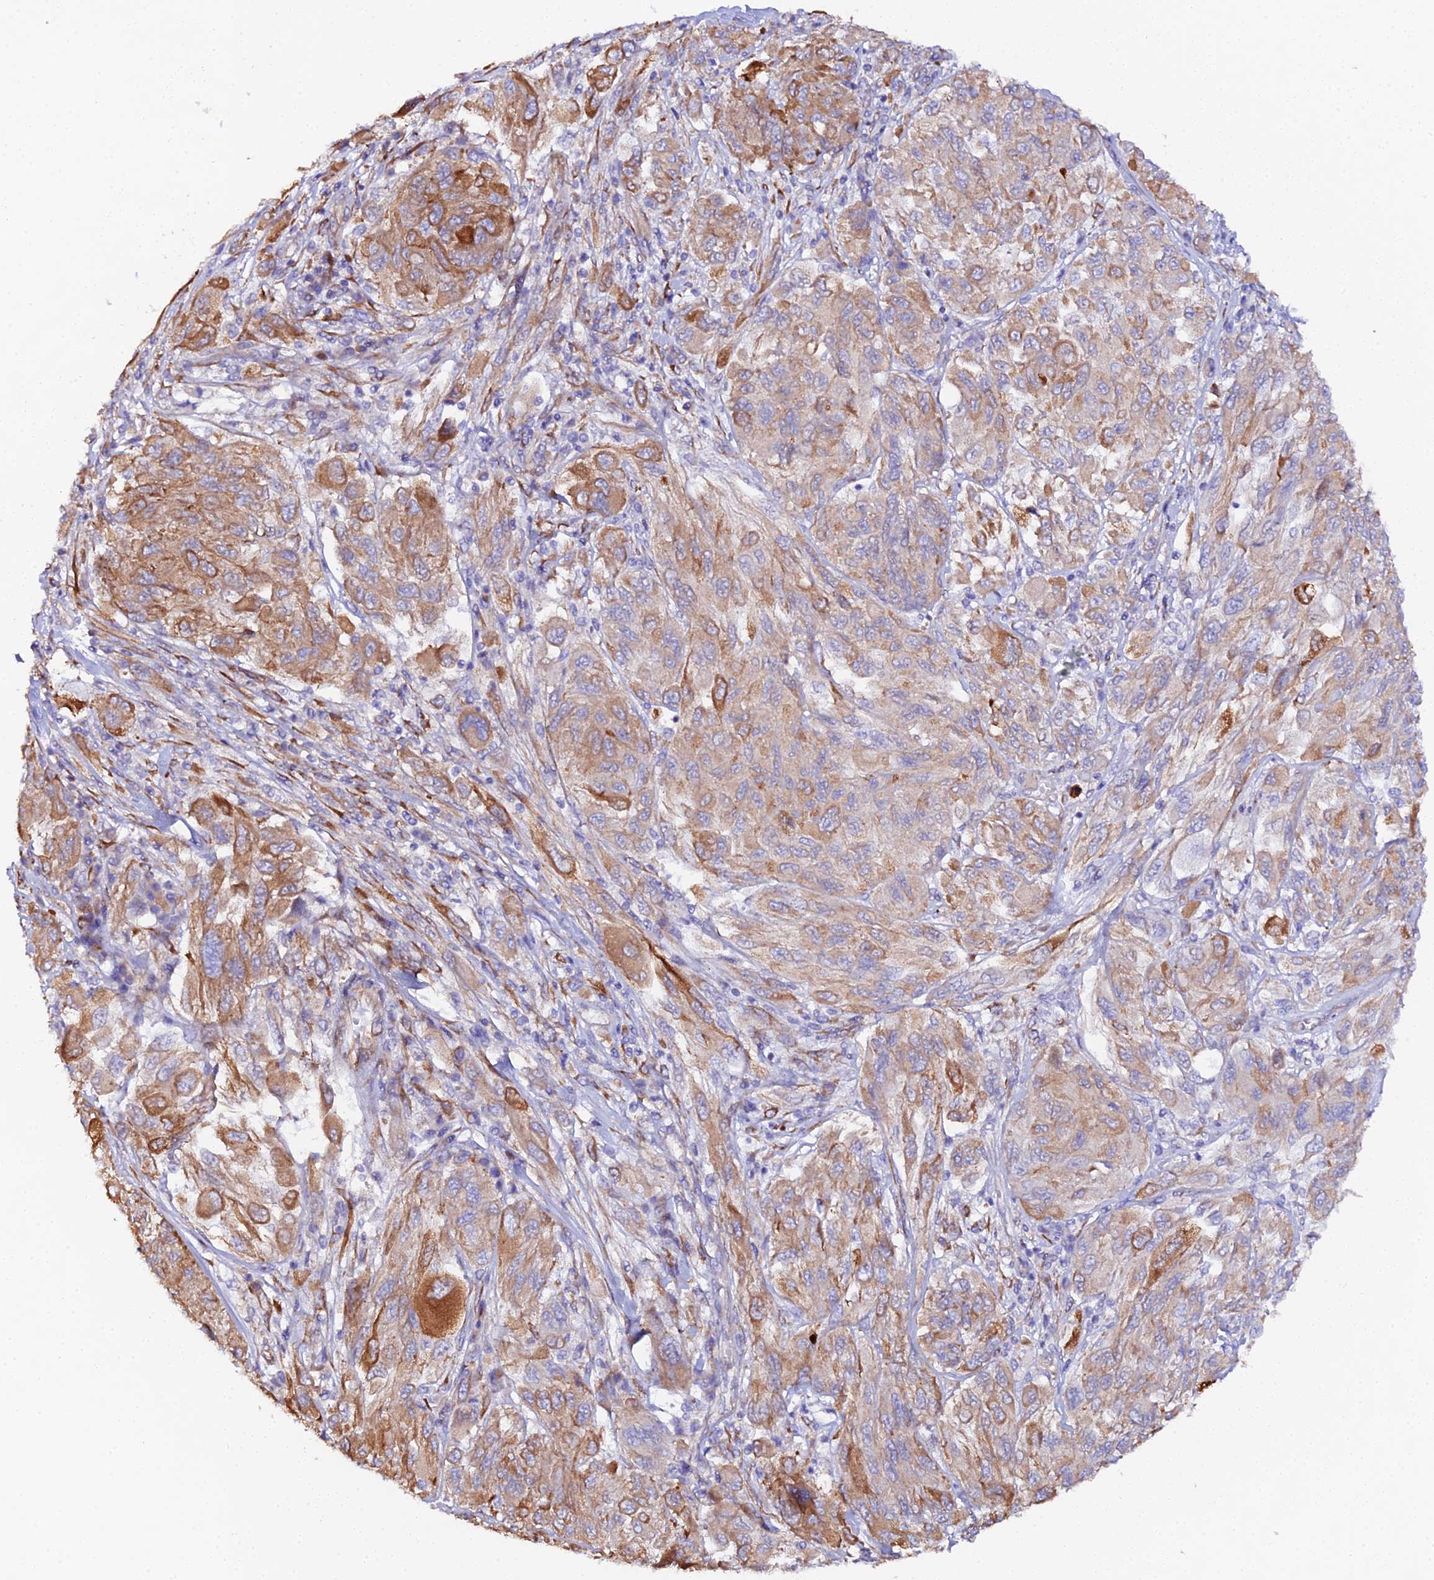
{"staining": {"intensity": "moderate", "quantity": ">75%", "location": "cytoplasmic/membranous"}, "tissue": "melanoma", "cell_type": "Tumor cells", "image_type": "cancer", "snomed": [{"axis": "morphology", "description": "Malignant melanoma, NOS"}, {"axis": "topography", "description": "Skin"}], "caption": "Human malignant melanoma stained with a brown dye exhibits moderate cytoplasmic/membranous positive staining in approximately >75% of tumor cells.", "gene": "CFAP45", "patient": {"sex": "female", "age": 91}}